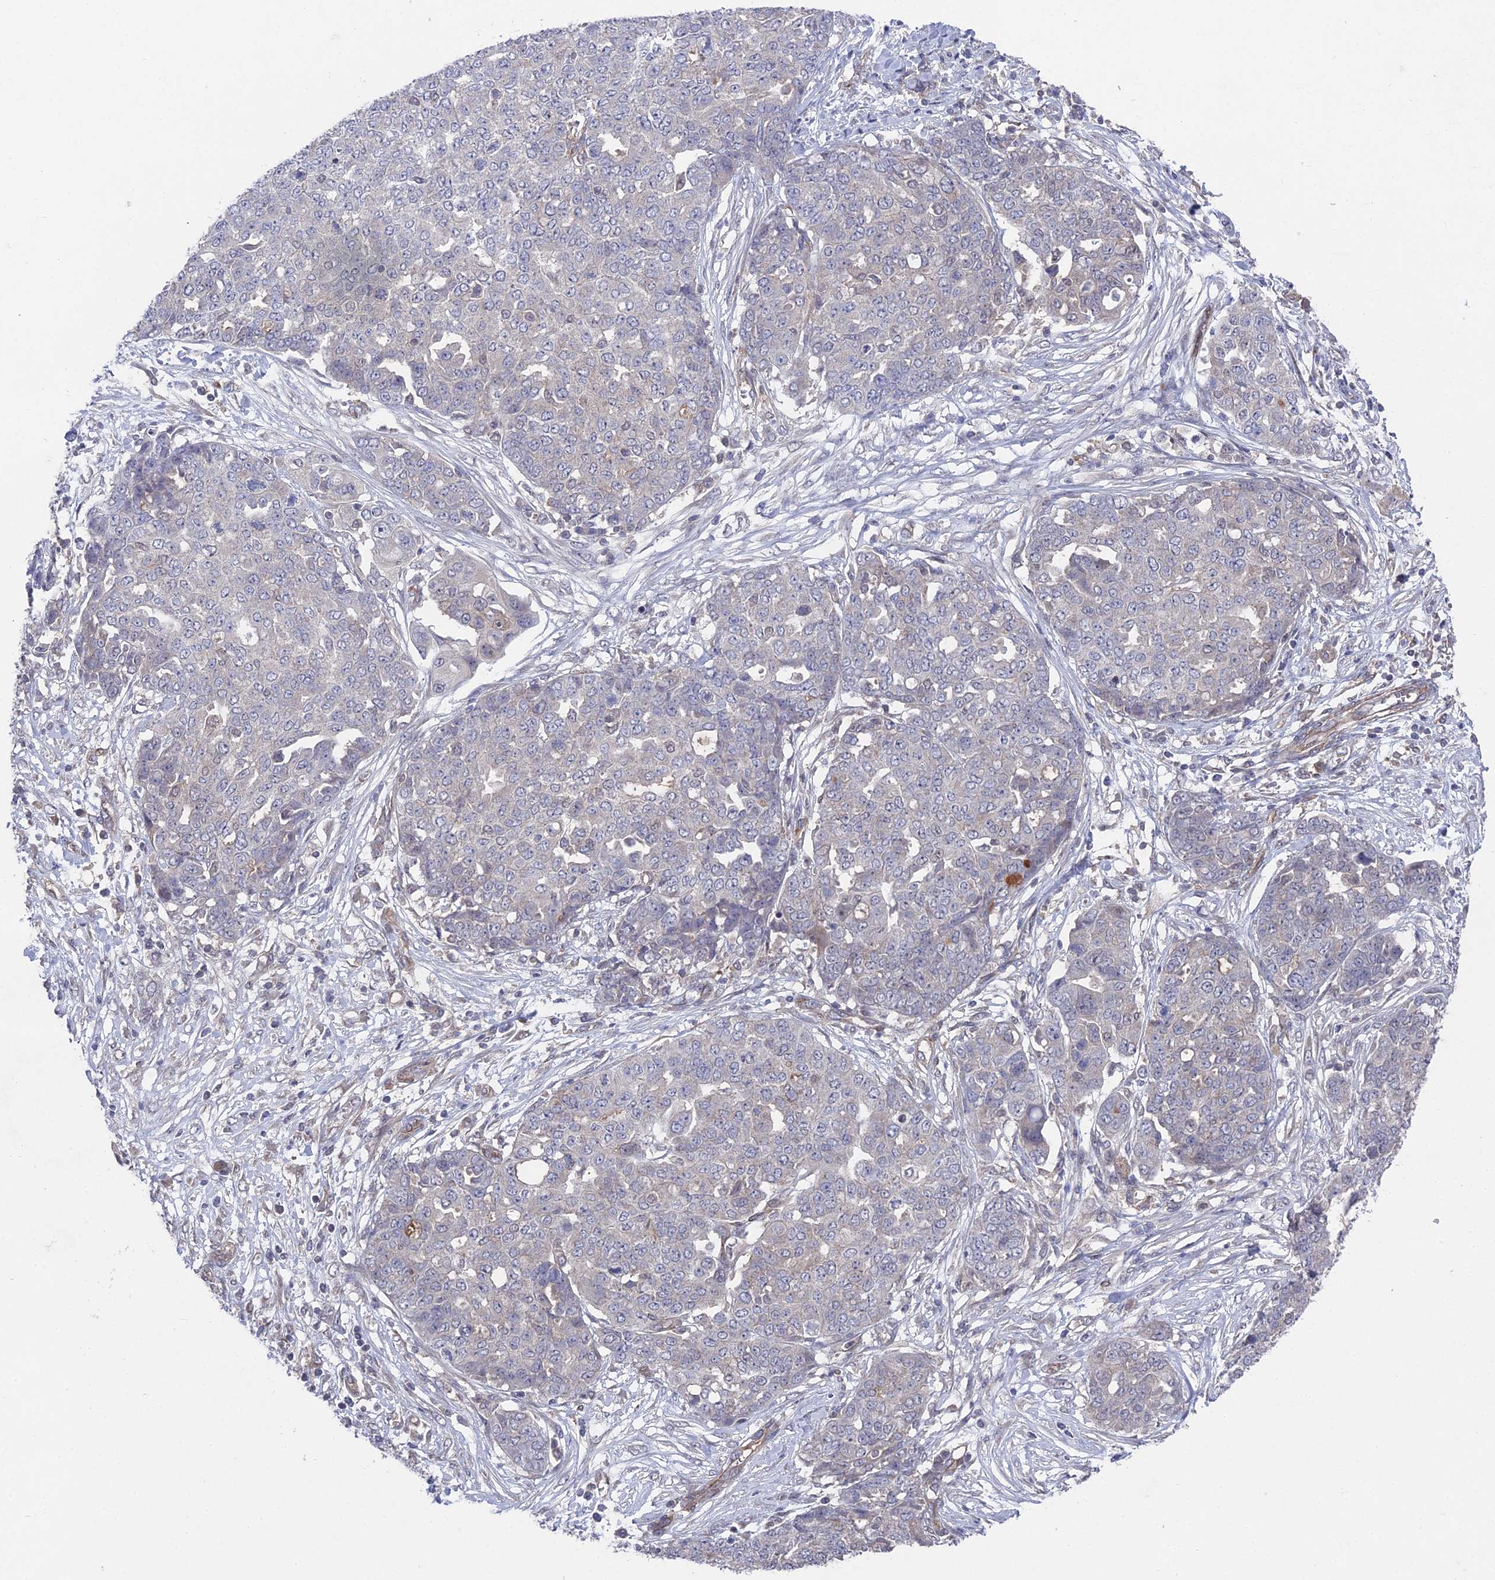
{"staining": {"intensity": "weak", "quantity": "<25%", "location": "cytoplasmic/membranous"}, "tissue": "ovarian cancer", "cell_type": "Tumor cells", "image_type": "cancer", "snomed": [{"axis": "morphology", "description": "Cystadenocarcinoma, serous, NOS"}, {"axis": "topography", "description": "Soft tissue"}, {"axis": "topography", "description": "Ovary"}], "caption": "DAB (3,3'-diaminobenzidine) immunohistochemical staining of ovarian cancer exhibits no significant positivity in tumor cells.", "gene": "UNC5D", "patient": {"sex": "female", "age": 57}}